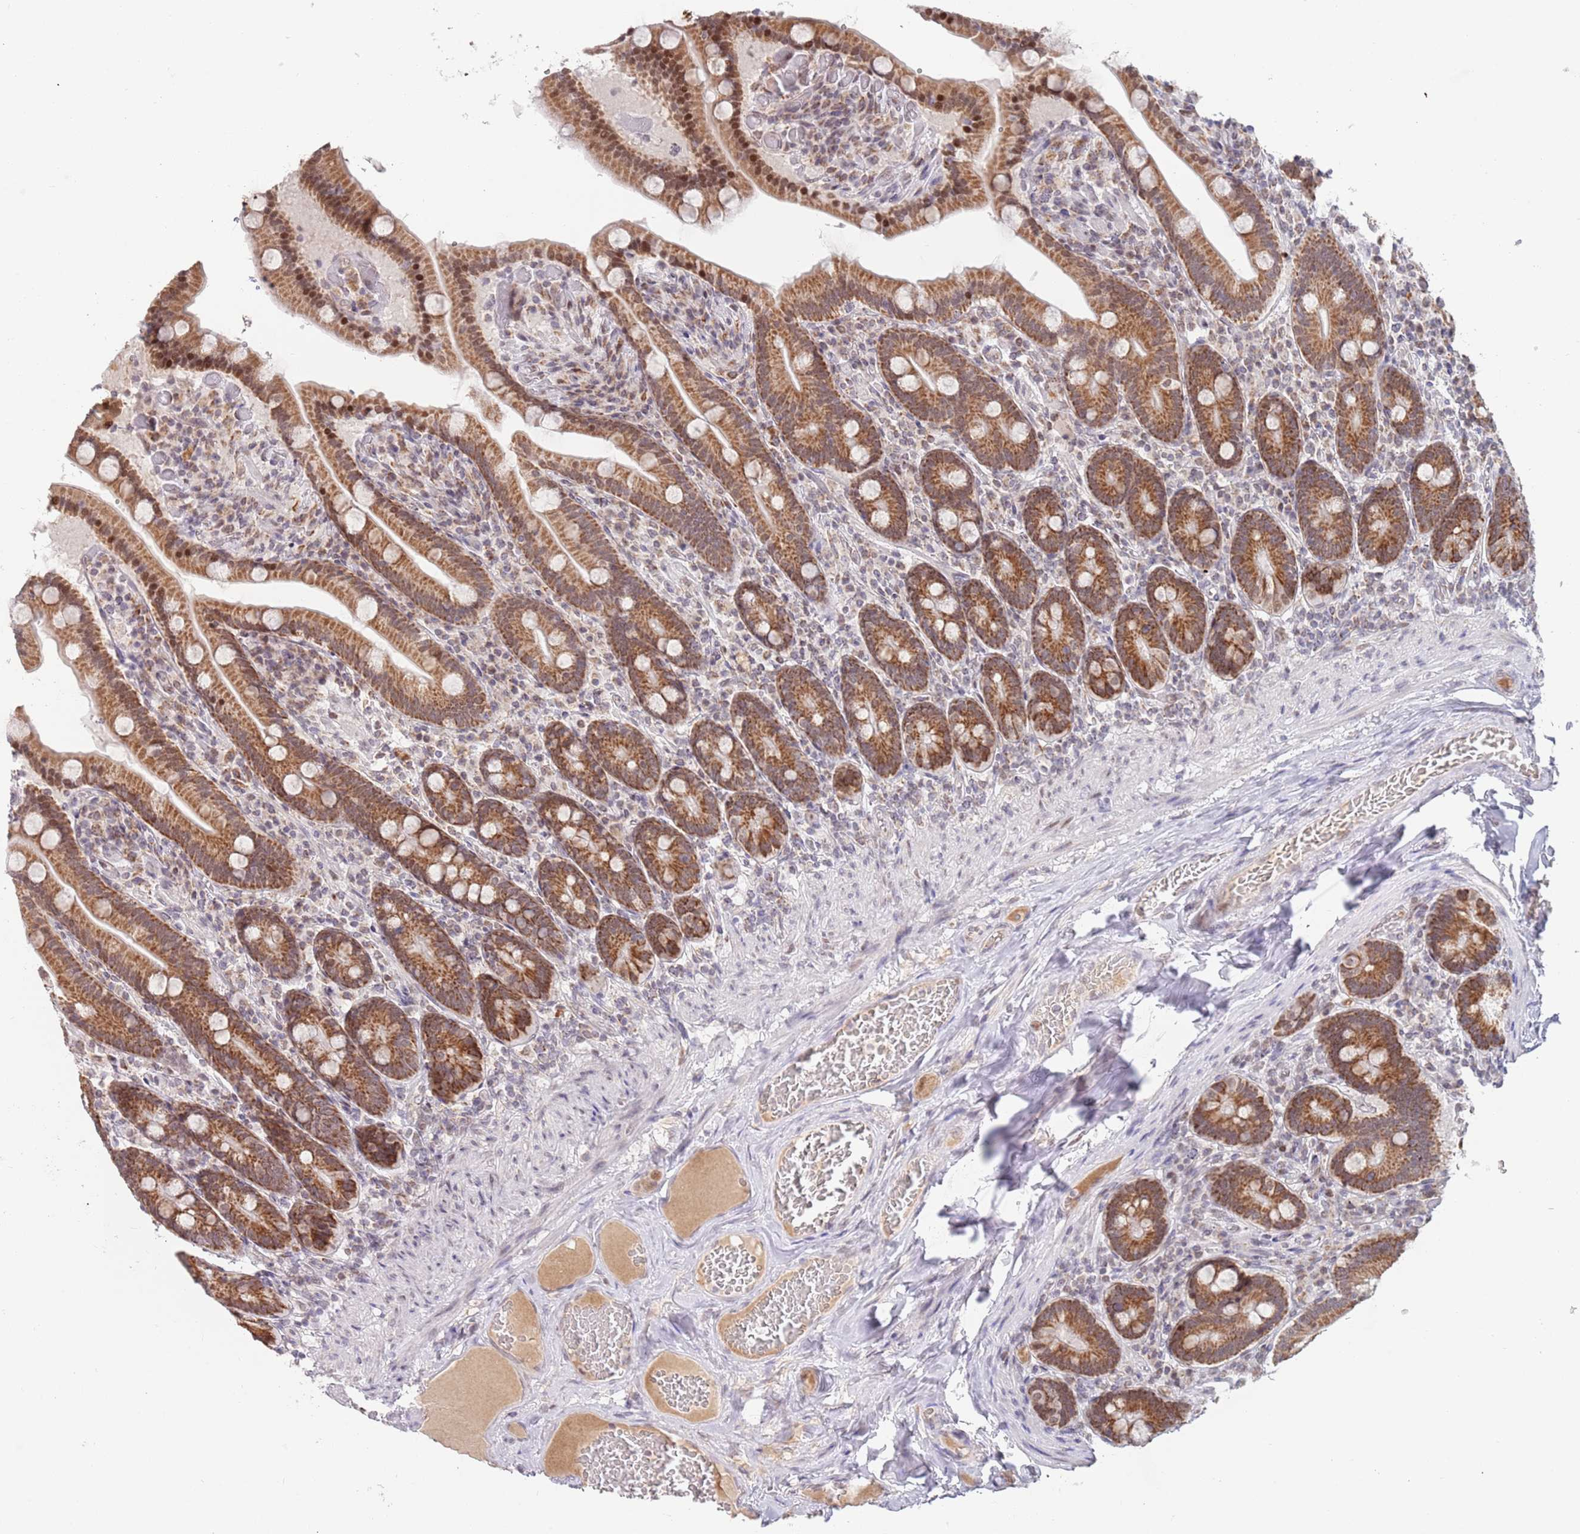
{"staining": {"intensity": "moderate", "quantity": ">75%", "location": "cytoplasmic/membranous"}, "tissue": "duodenum", "cell_type": "Glandular cells", "image_type": "normal", "snomed": [{"axis": "morphology", "description": "Normal tissue, NOS"}, {"axis": "topography", "description": "Duodenum"}], "caption": "Duodenum stained with IHC demonstrates moderate cytoplasmic/membranous staining in about >75% of glandular cells.", "gene": "TIMM13", "patient": {"sex": "female", "age": 62}}